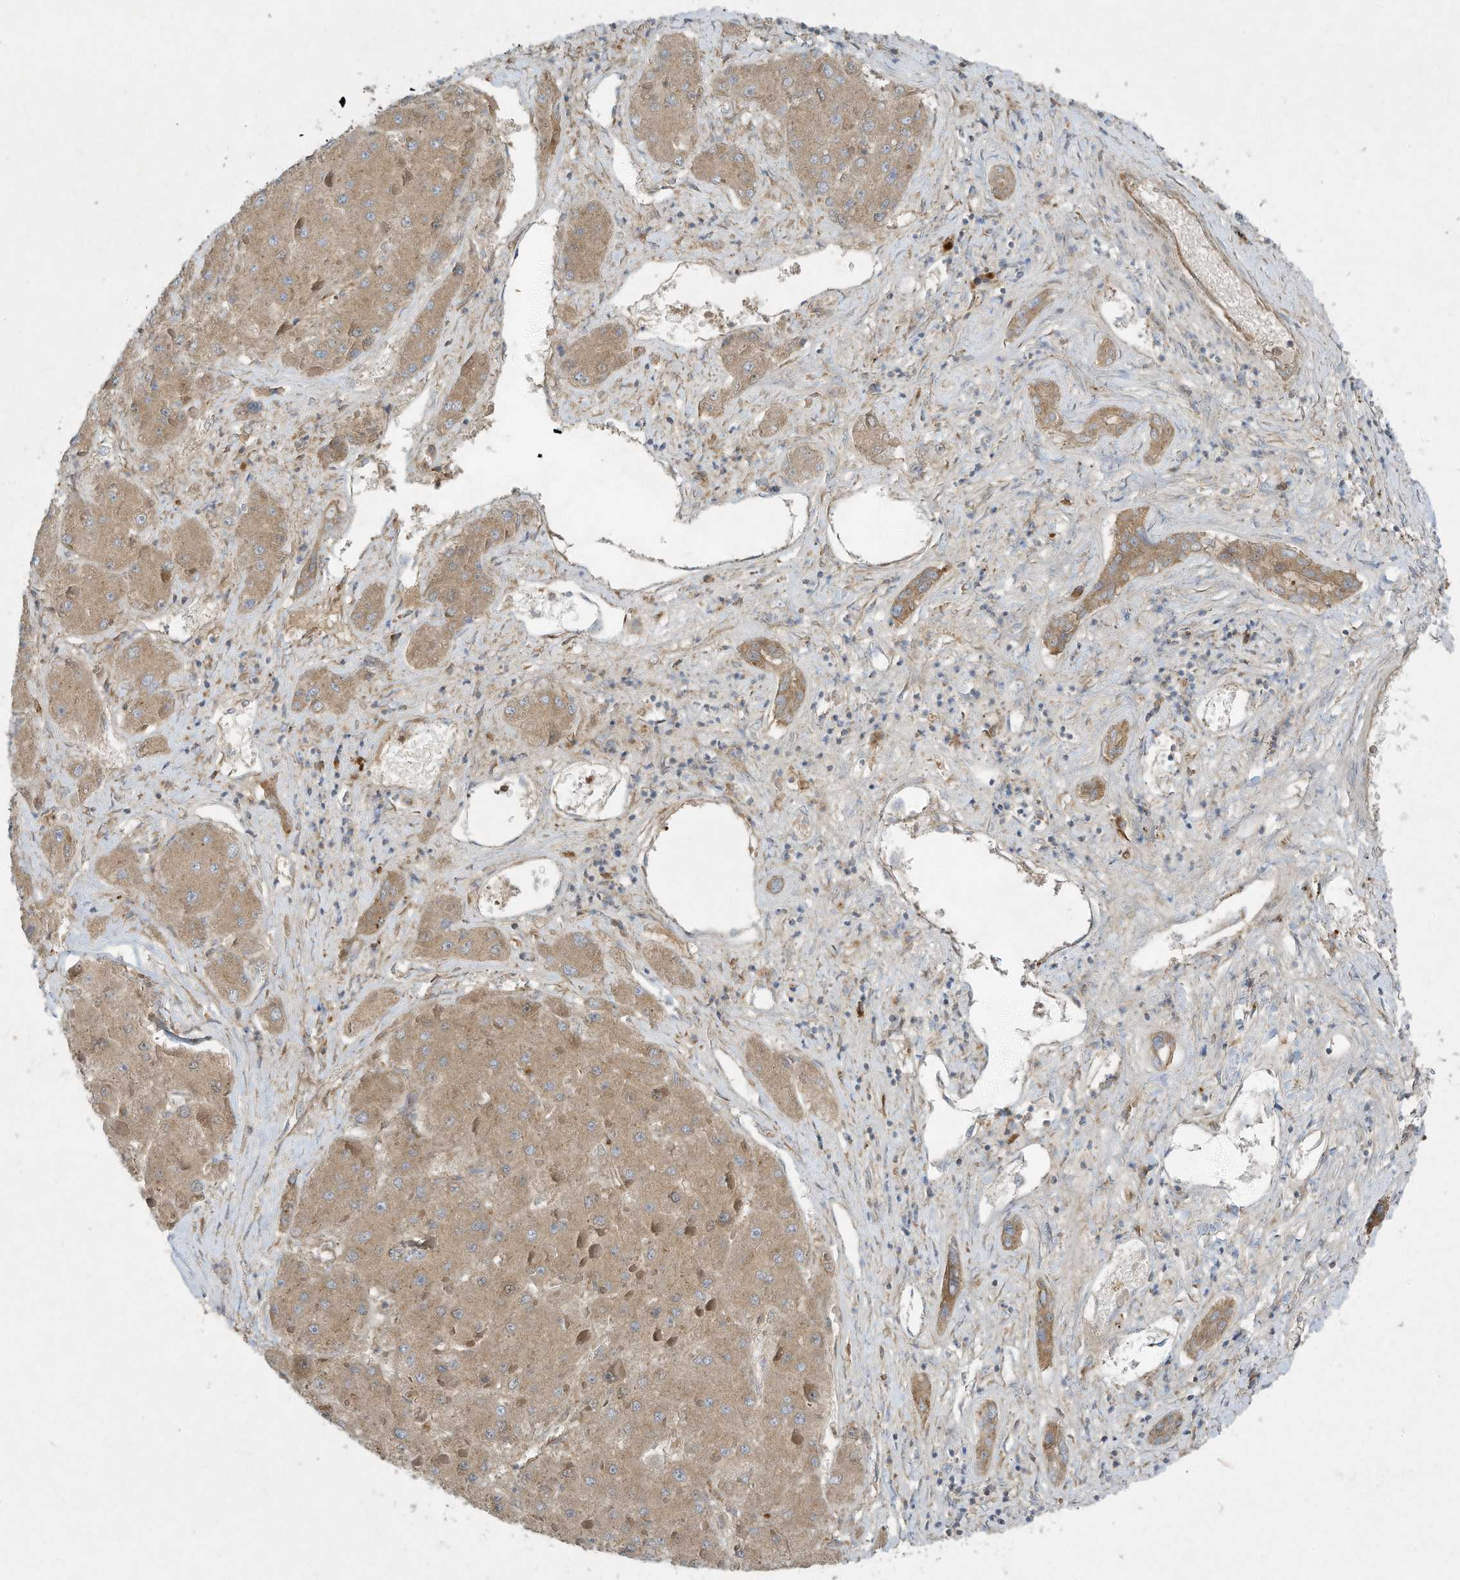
{"staining": {"intensity": "weak", "quantity": ">75%", "location": "cytoplasmic/membranous"}, "tissue": "liver cancer", "cell_type": "Tumor cells", "image_type": "cancer", "snomed": [{"axis": "morphology", "description": "Carcinoma, Hepatocellular, NOS"}, {"axis": "topography", "description": "Liver"}], "caption": "Liver hepatocellular carcinoma stained with immunohistochemistry exhibits weak cytoplasmic/membranous positivity in about >75% of tumor cells. The protein of interest is shown in brown color, while the nuclei are stained blue.", "gene": "SYNJ2", "patient": {"sex": "female", "age": 73}}